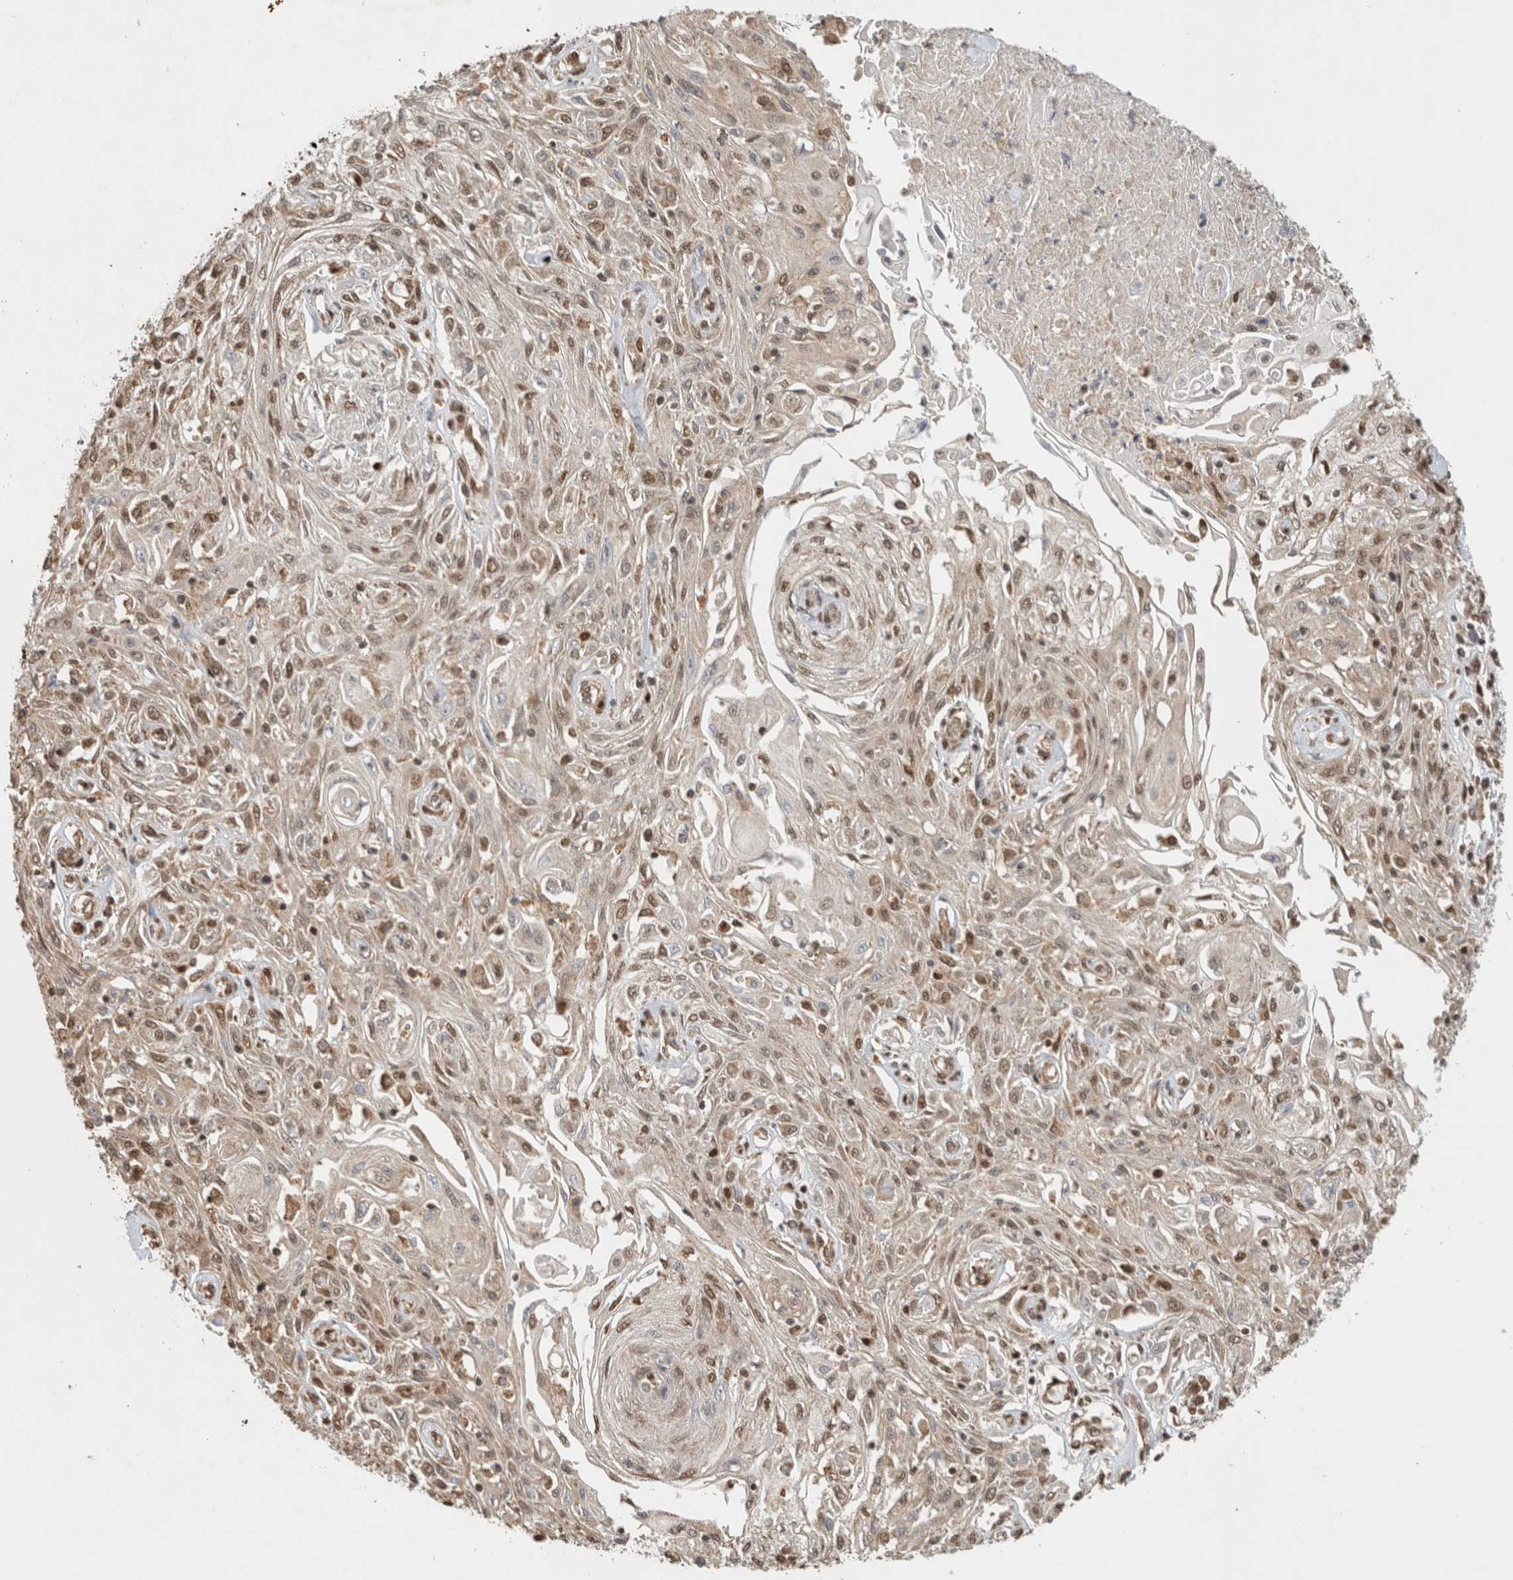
{"staining": {"intensity": "weak", "quantity": ">75%", "location": "nuclear"}, "tissue": "skin cancer", "cell_type": "Tumor cells", "image_type": "cancer", "snomed": [{"axis": "morphology", "description": "Squamous cell carcinoma, NOS"}, {"axis": "morphology", "description": "Squamous cell carcinoma, metastatic, NOS"}, {"axis": "topography", "description": "Skin"}, {"axis": "topography", "description": "Lymph node"}], "caption": "The micrograph exhibits a brown stain indicating the presence of a protein in the nuclear of tumor cells in skin cancer.", "gene": "C1orf21", "patient": {"sex": "male", "age": 75}}